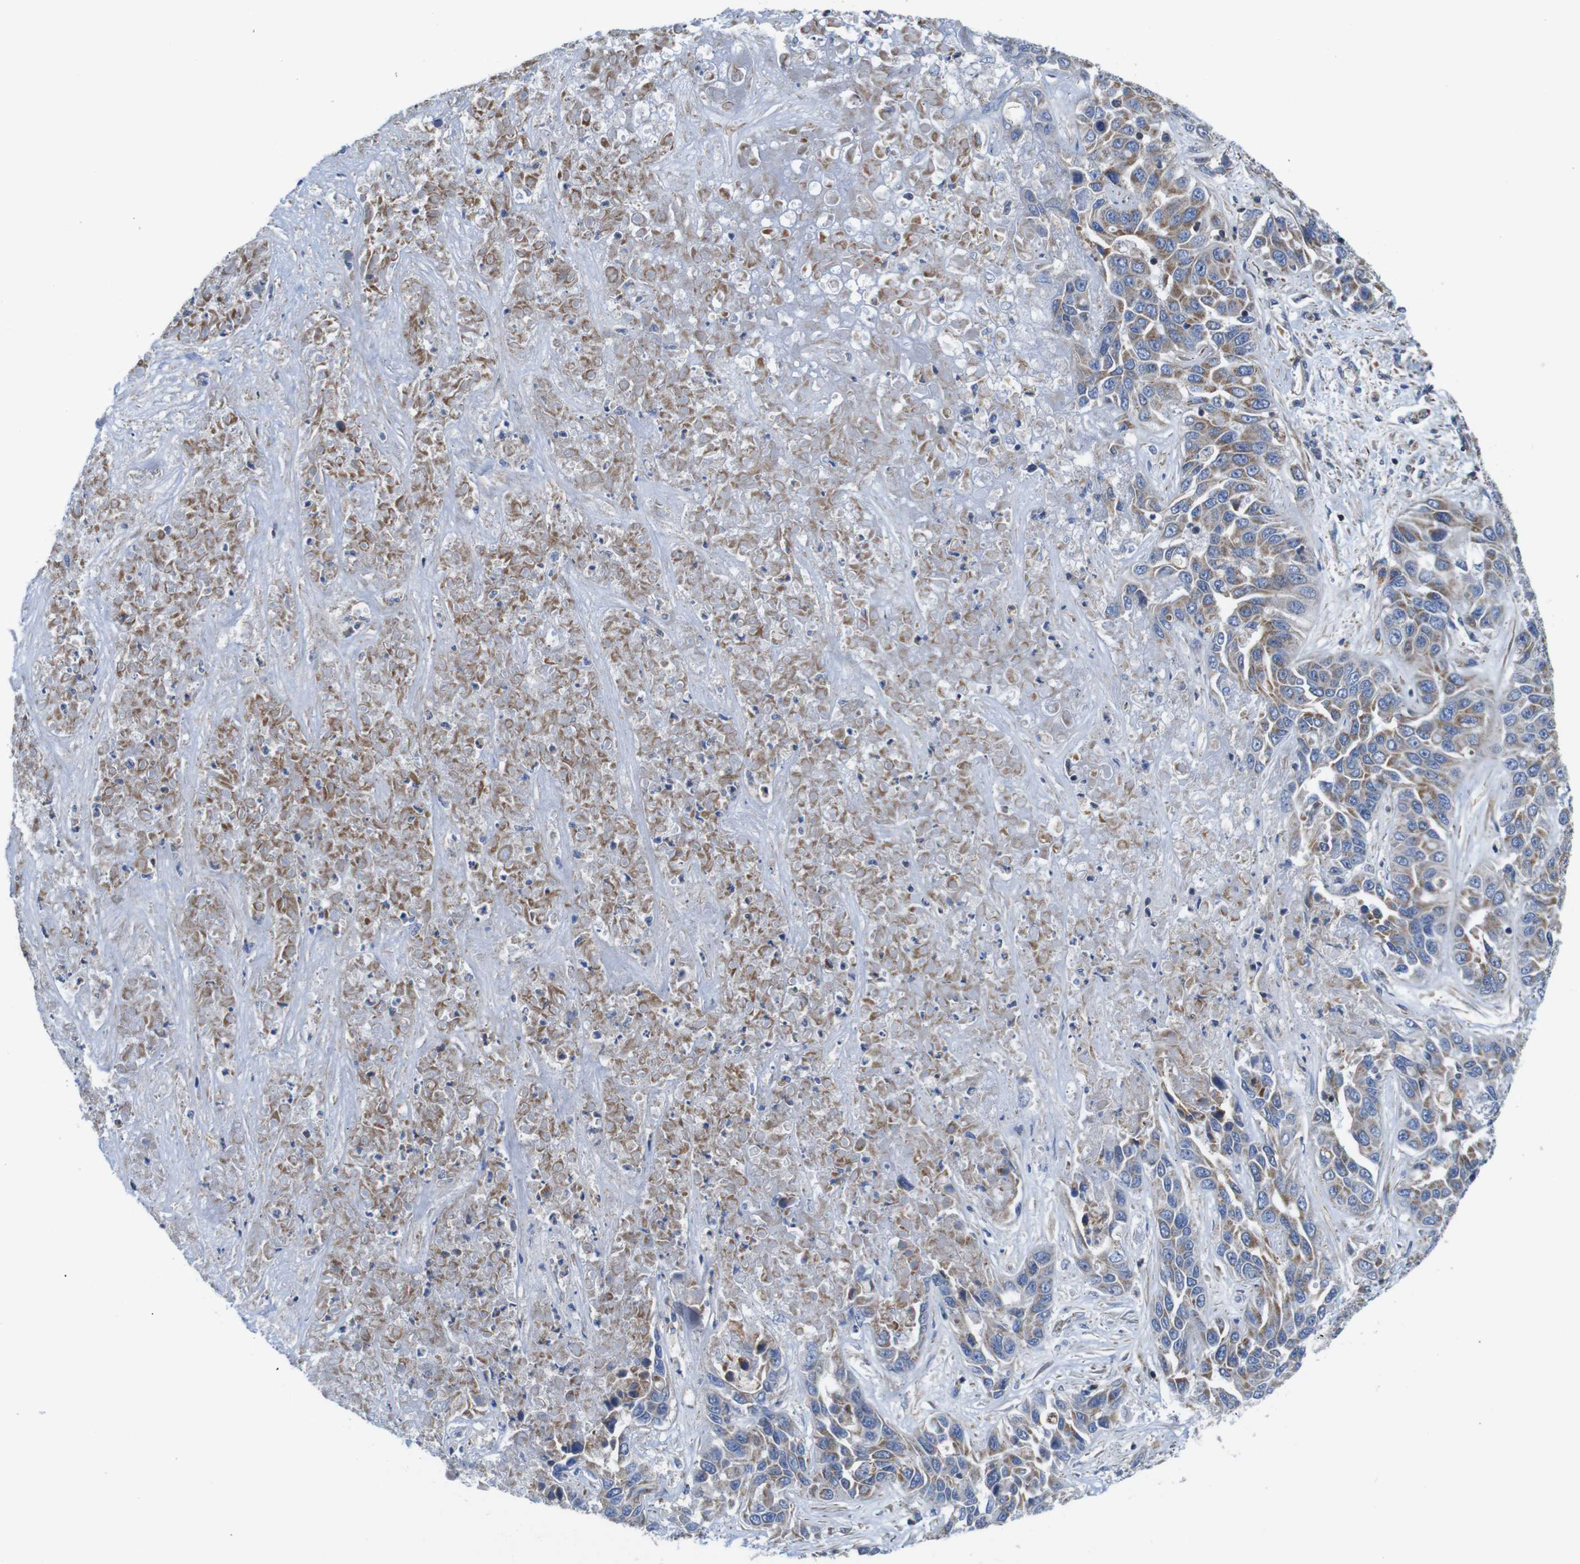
{"staining": {"intensity": "moderate", "quantity": ">75%", "location": "cytoplasmic/membranous"}, "tissue": "liver cancer", "cell_type": "Tumor cells", "image_type": "cancer", "snomed": [{"axis": "morphology", "description": "Cholangiocarcinoma"}, {"axis": "topography", "description": "Liver"}], "caption": "IHC micrograph of neoplastic tissue: human liver cancer (cholangiocarcinoma) stained using immunohistochemistry displays medium levels of moderate protein expression localized specifically in the cytoplasmic/membranous of tumor cells, appearing as a cytoplasmic/membranous brown color.", "gene": "PDCD1LG2", "patient": {"sex": "female", "age": 52}}